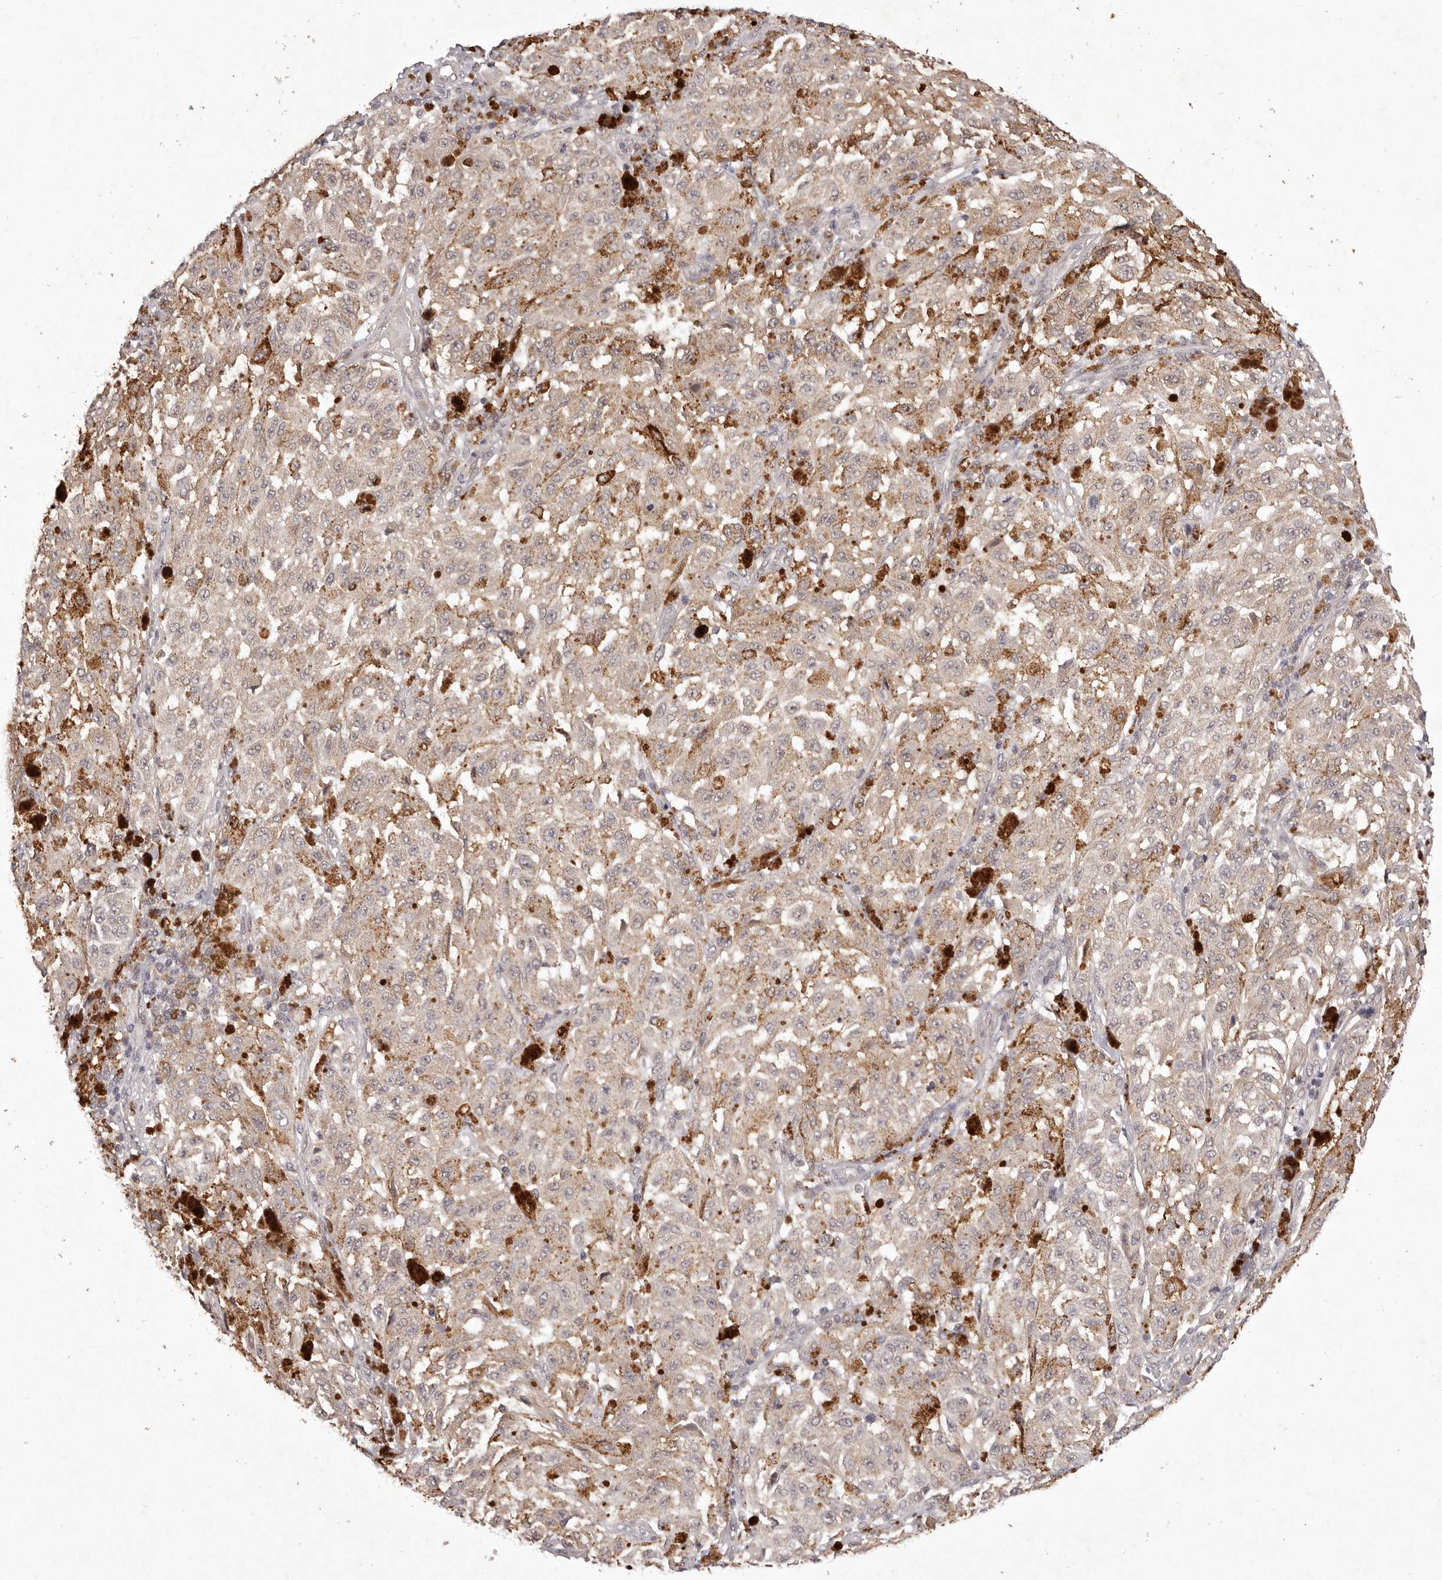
{"staining": {"intensity": "weak", "quantity": "25%-75%", "location": "cytoplasmic/membranous"}, "tissue": "melanoma", "cell_type": "Tumor cells", "image_type": "cancer", "snomed": [{"axis": "morphology", "description": "Malignant melanoma, NOS"}, {"axis": "topography", "description": "Skin"}], "caption": "An IHC micrograph of tumor tissue is shown. Protein staining in brown shows weak cytoplasmic/membranous positivity in malignant melanoma within tumor cells.", "gene": "BUD31", "patient": {"sex": "female", "age": 64}}